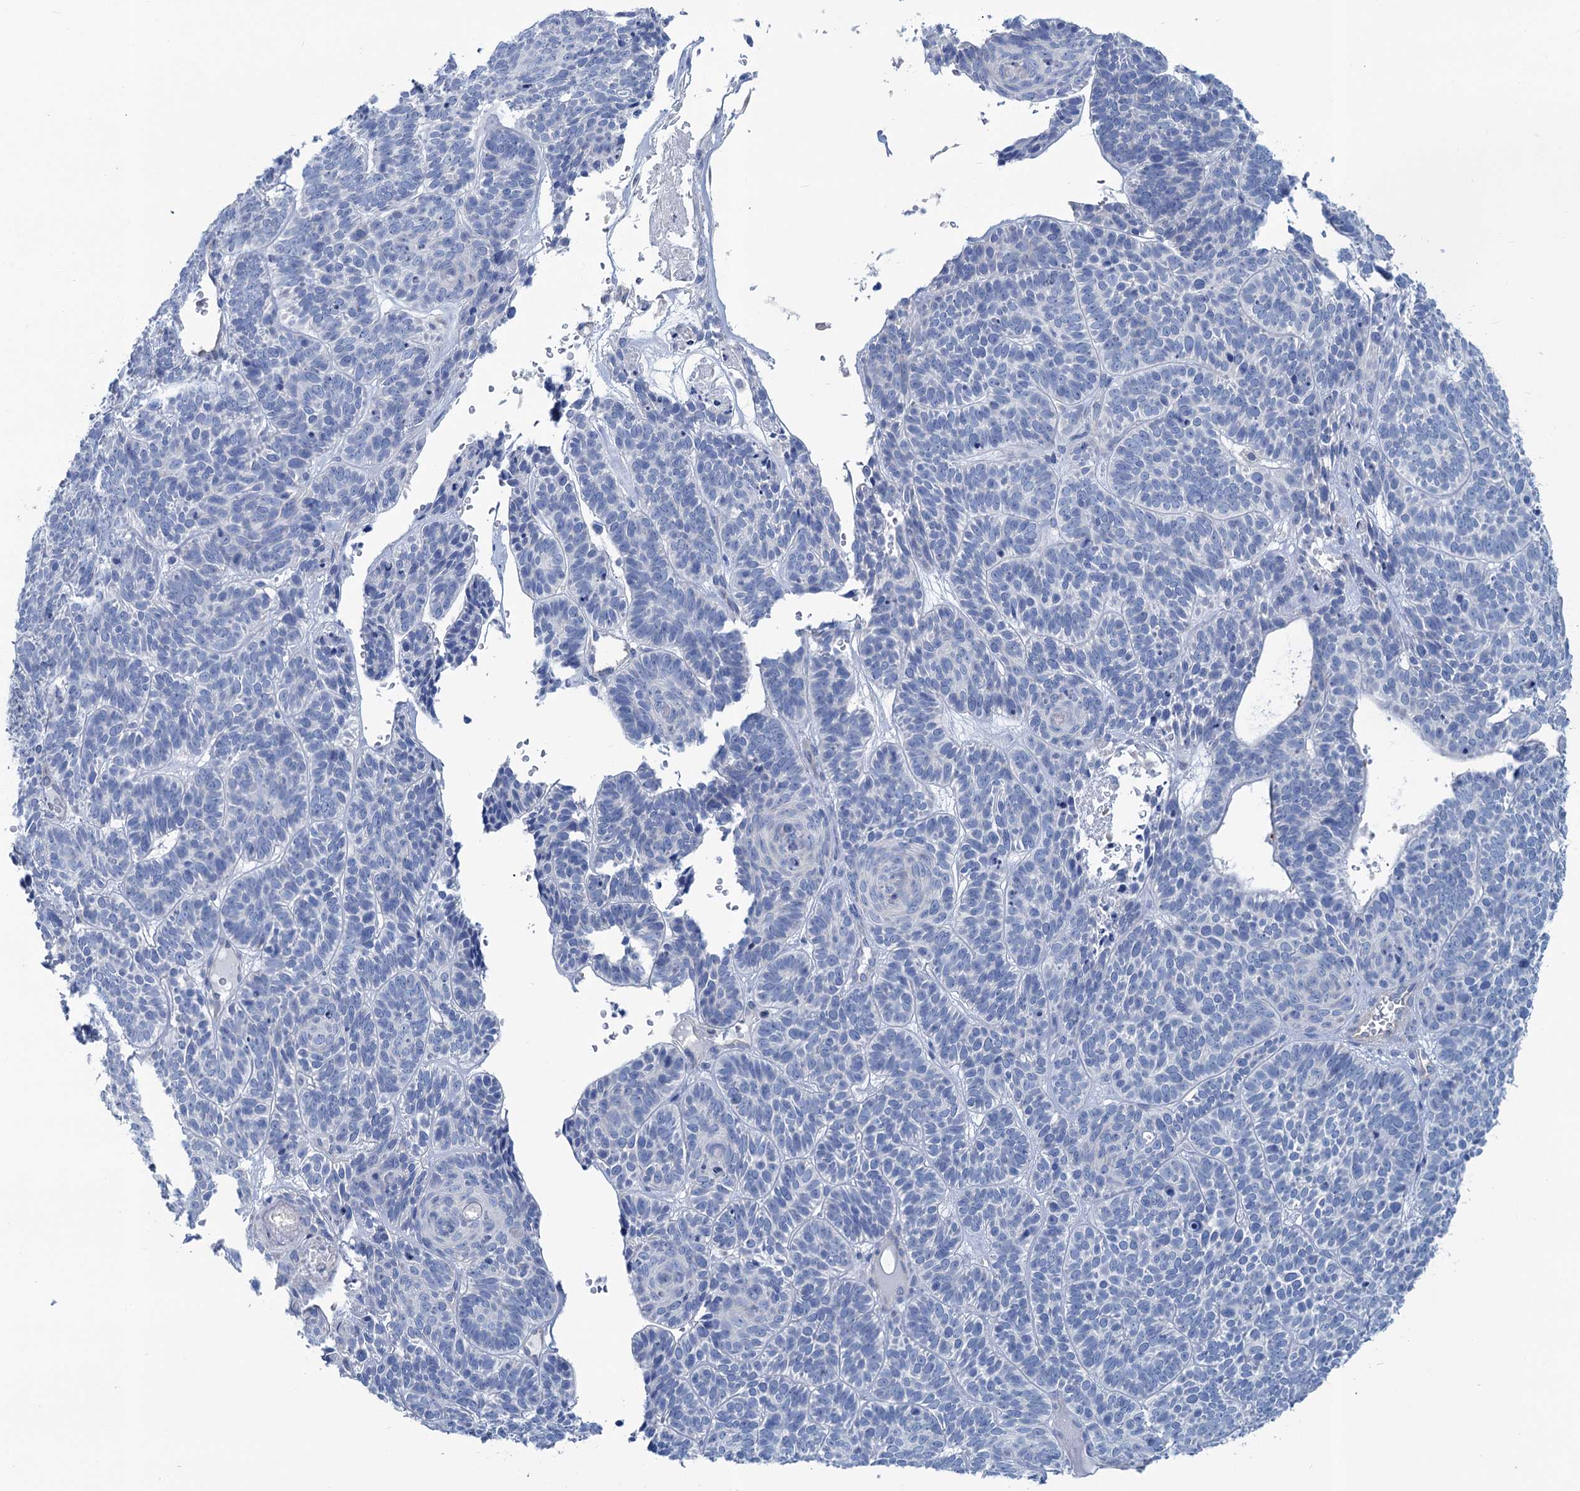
{"staining": {"intensity": "negative", "quantity": "none", "location": "none"}, "tissue": "skin cancer", "cell_type": "Tumor cells", "image_type": "cancer", "snomed": [{"axis": "morphology", "description": "Basal cell carcinoma"}, {"axis": "topography", "description": "Skin"}], "caption": "The immunohistochemistry histopathology image has no significant positivity in tumor cells of skin basal cell carcinoma tissue.", "gene": "SLC1A3", "patient": {"sex": "male", "age": 85}}